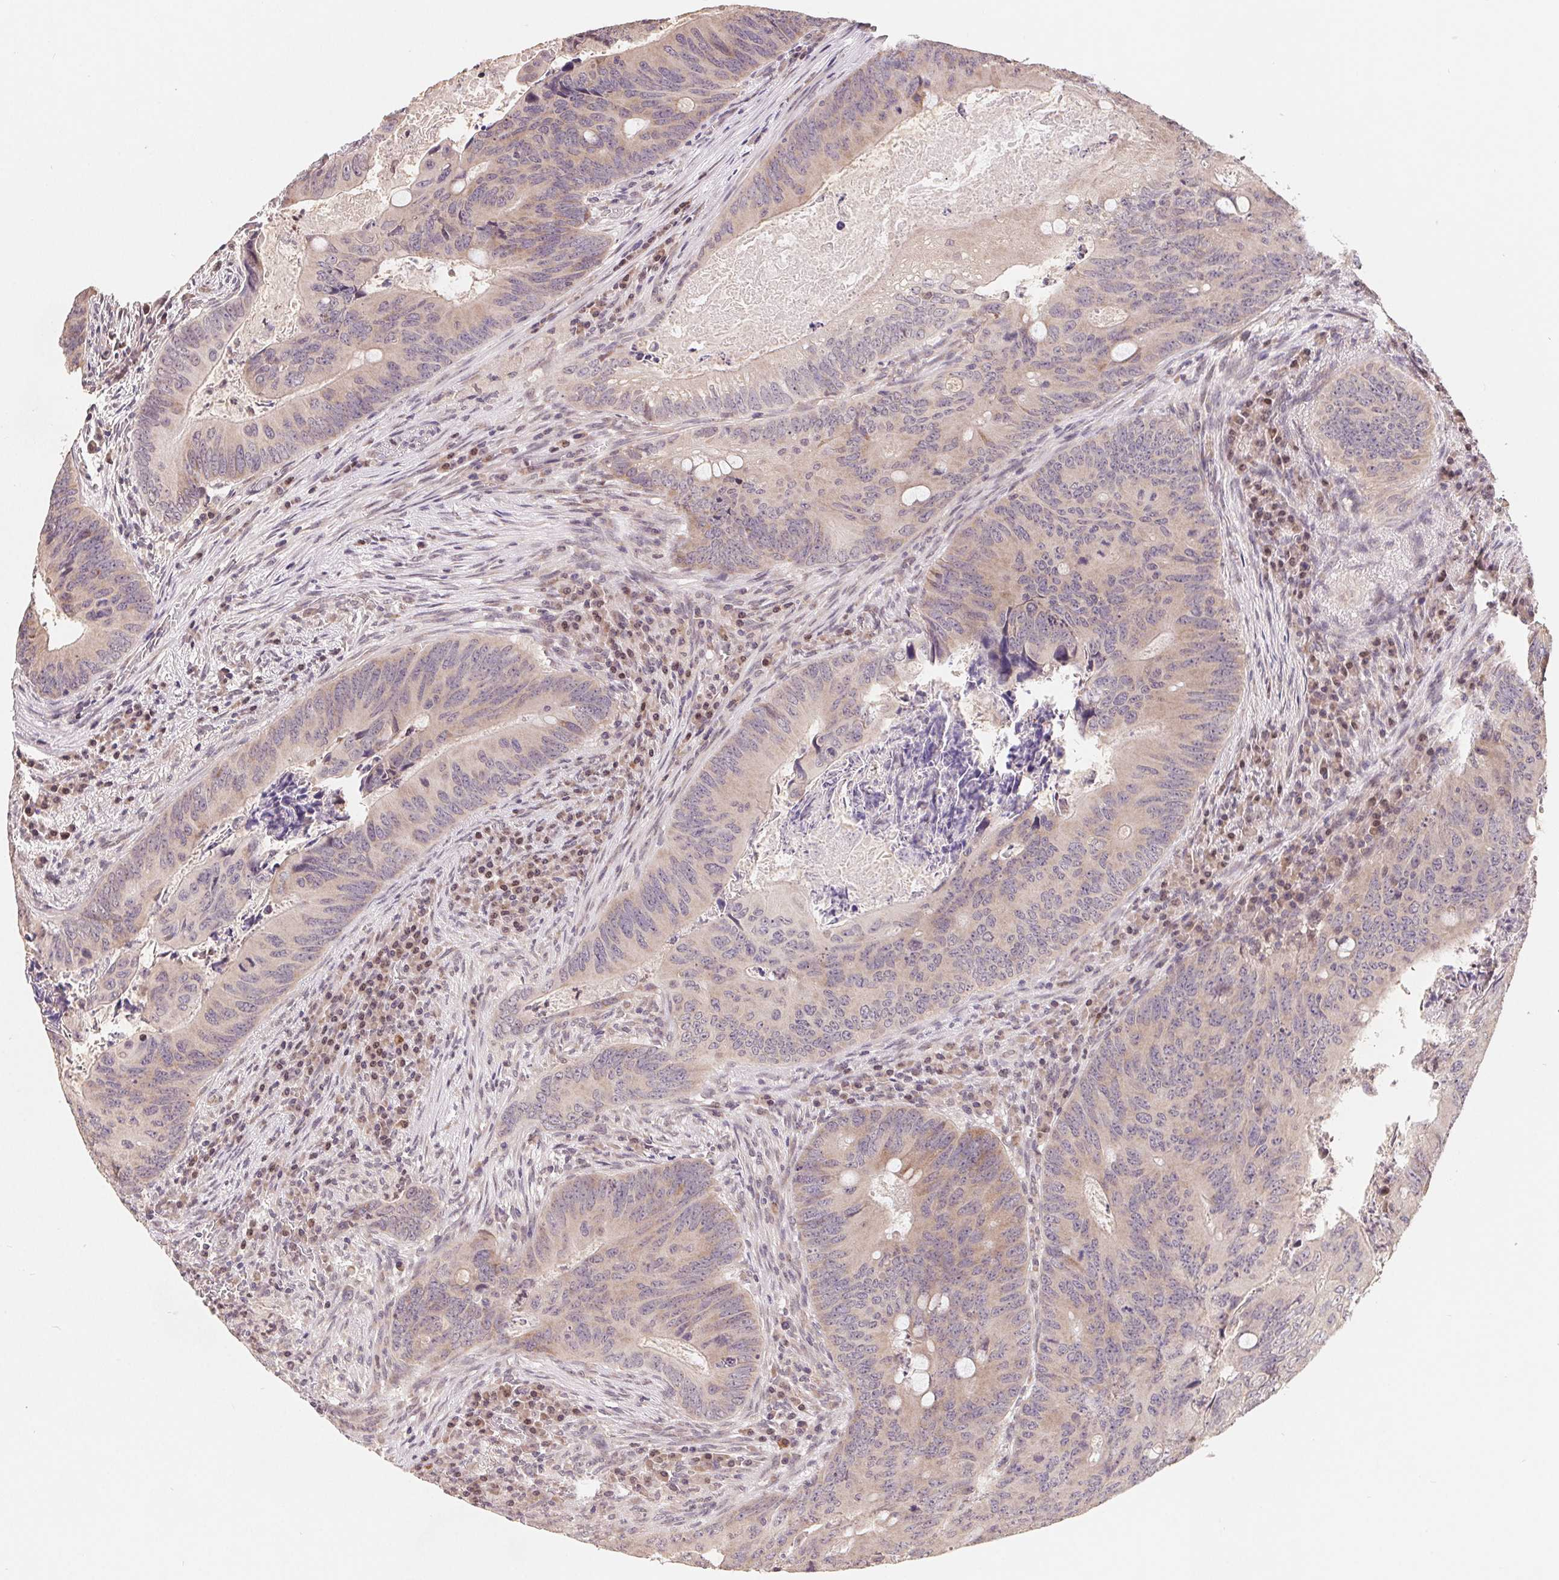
{"staining": {"intensity": "weak", "quantity": "<25%", "location": "cytoplasmic/membranous"}, "tissue": "colorectal cancer", "cell_type": "Tumor cells", "image_type": "cancer", "snomed": [{"axis": "morphology", "description": "Adenocarcinoma, NOS"}, {"axis": "topography", "description": "Colon"}], "caption": "Tumor cells show no significant protein staining in colorectal cancer (adenocarcinoma).", "gene": "HMGN3", "patient": {"sex": "female", "age": 74}}